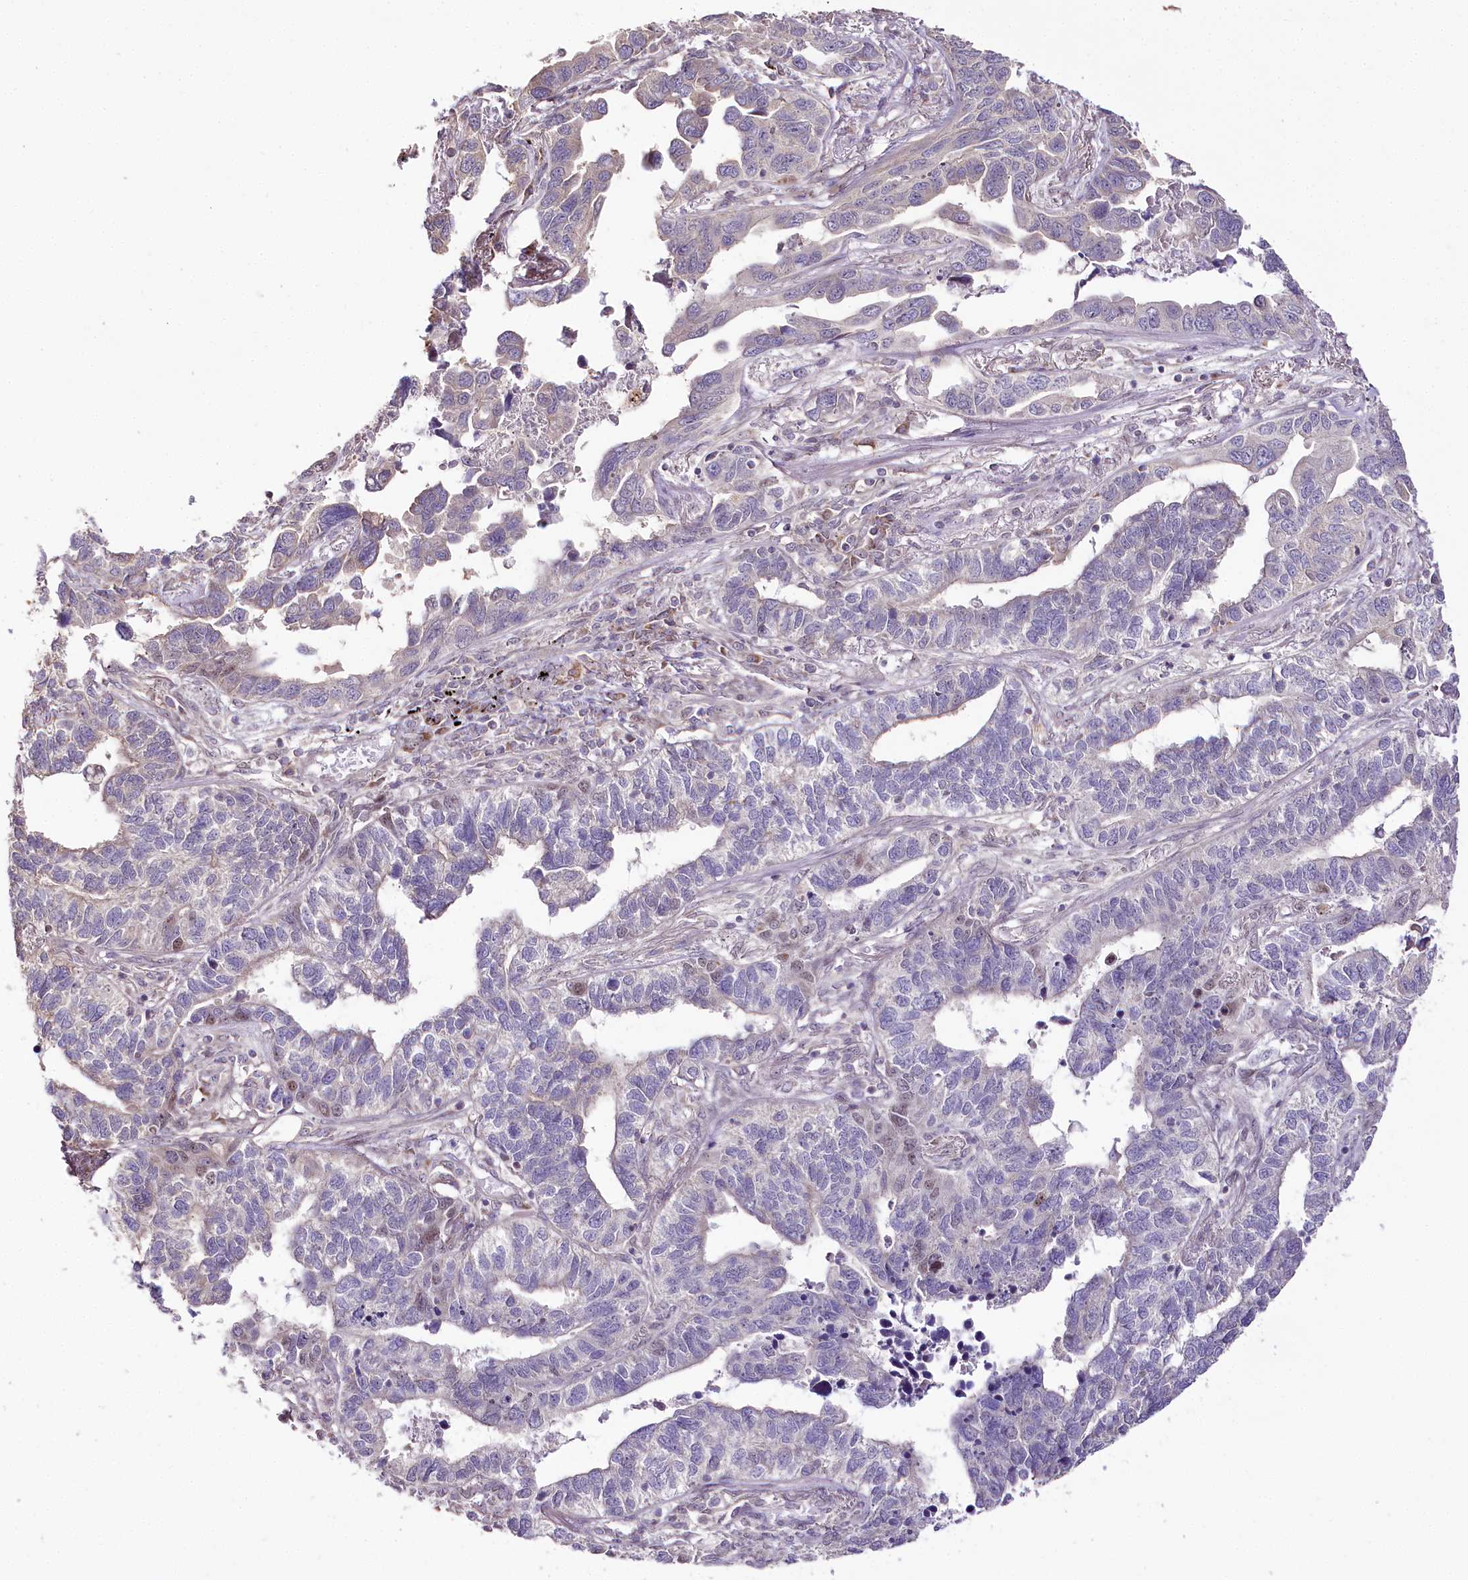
{"staining": {"intensity": "negative", "quantity": "none", "location": "none"}, "tissue": "lung cancer", "cell_type": "Tumor cells", "image_type": "cancer", "snomed": [{"axis": "morphology", "description": "Adenocarcinoma, NOS"}, {"axis": "topography", "description": "Lung"}], "caption": "This histopathology image is of lung cancer stained with IHC to label a protein in brown with the nuclei are counter-stained blue. There is no expression in tumor cells.", "gene": "ZNF226", "patient": {"sex": "male", "age": 67}}